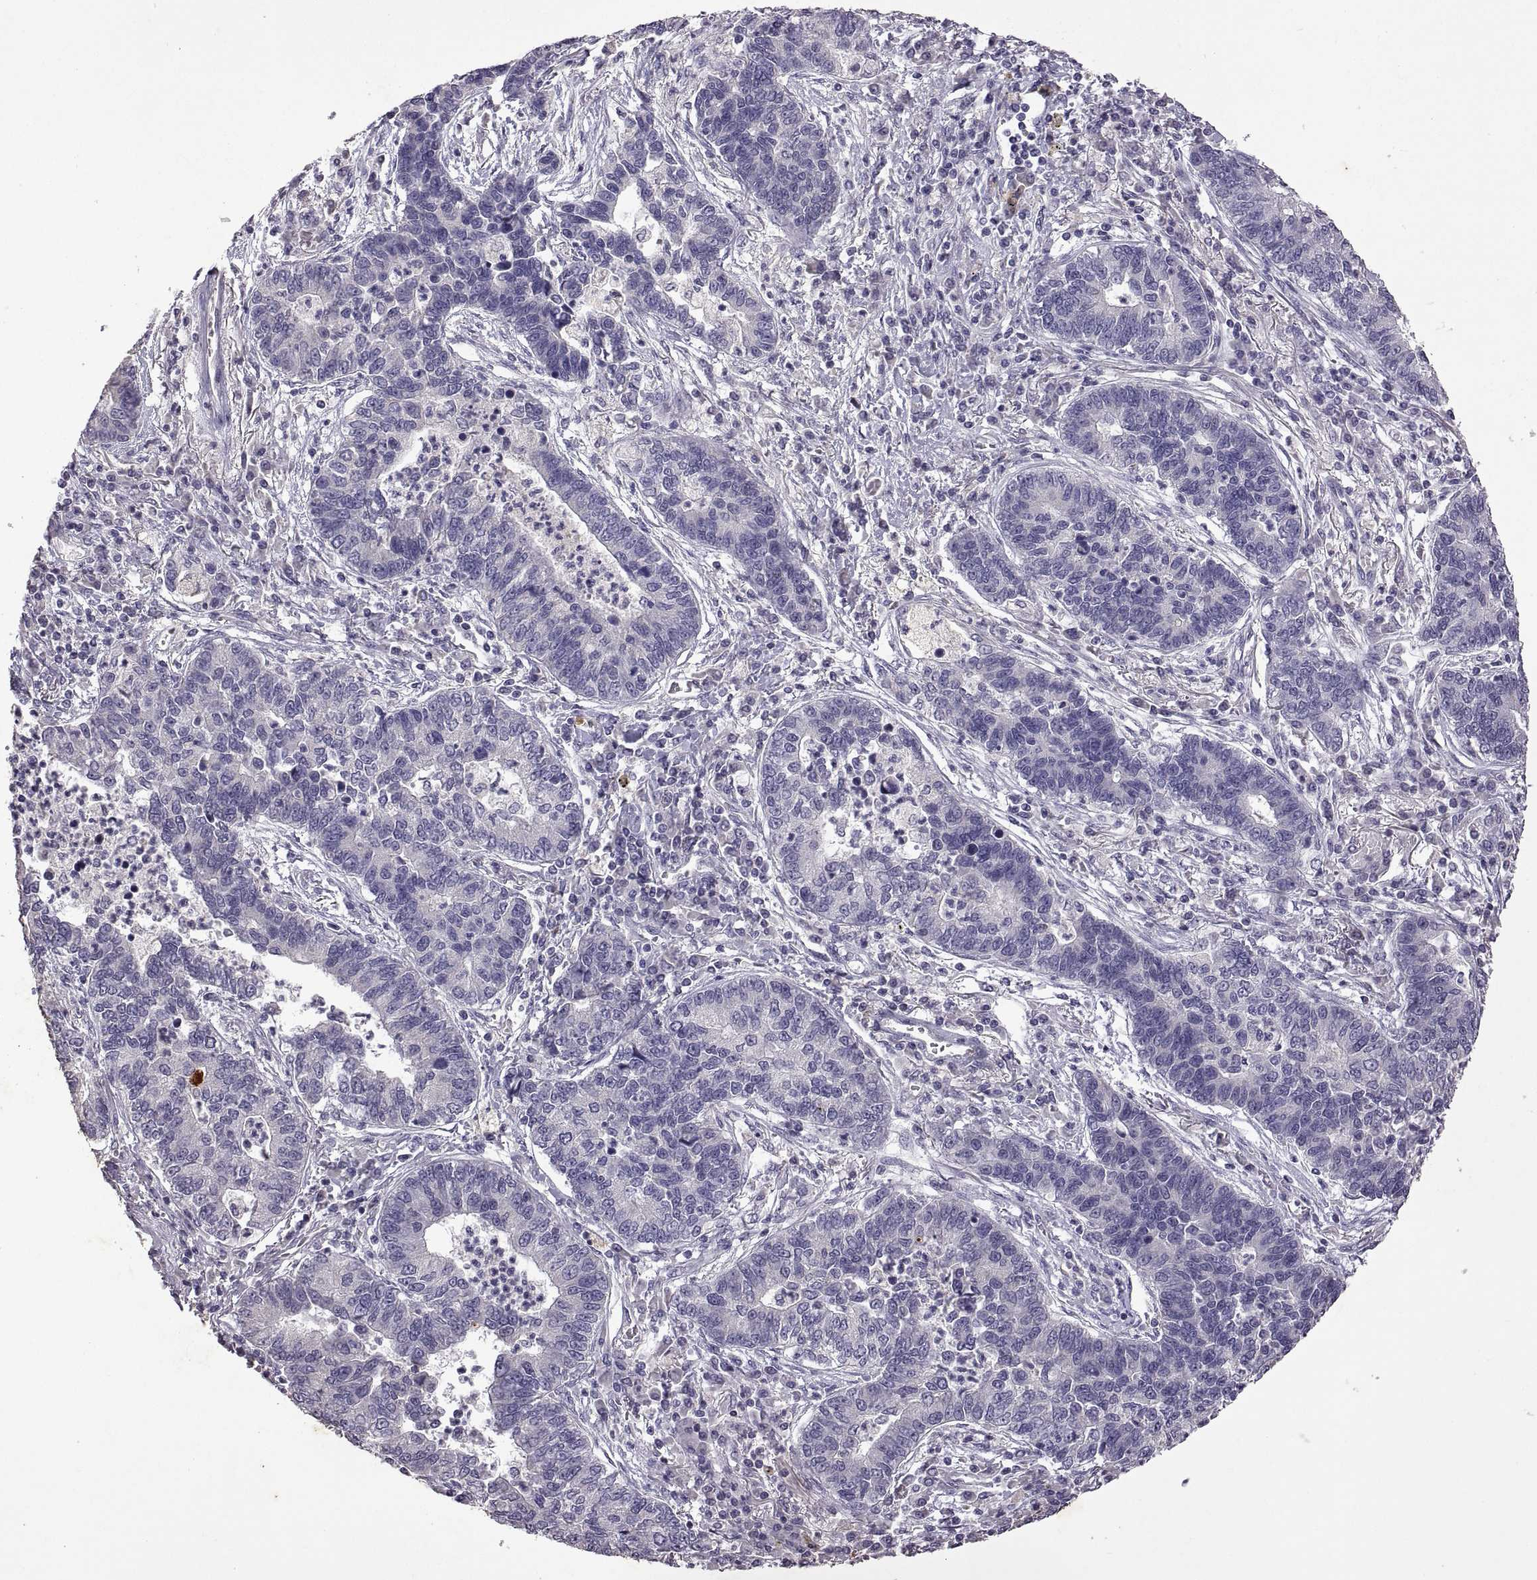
{"staining": {"intensity": "negative", "quantity": "none", "location": "none"}, "tissue": "lung cancer", "cell_type": "Tumor cells", "image_type": "cancer", "snomed": [{"axis": "morphology", "description": "Adenocarcinoma, NOS"}, {"axis": "topography", "description": "Lung"}], "caption": "High power microscopy image of an IHC image of lung cancer (adenocarcinoma), revealing no significant positivity in tumor cells.", "gene": "DEFB136", "patient": {"sex": "female", "age": 57}}